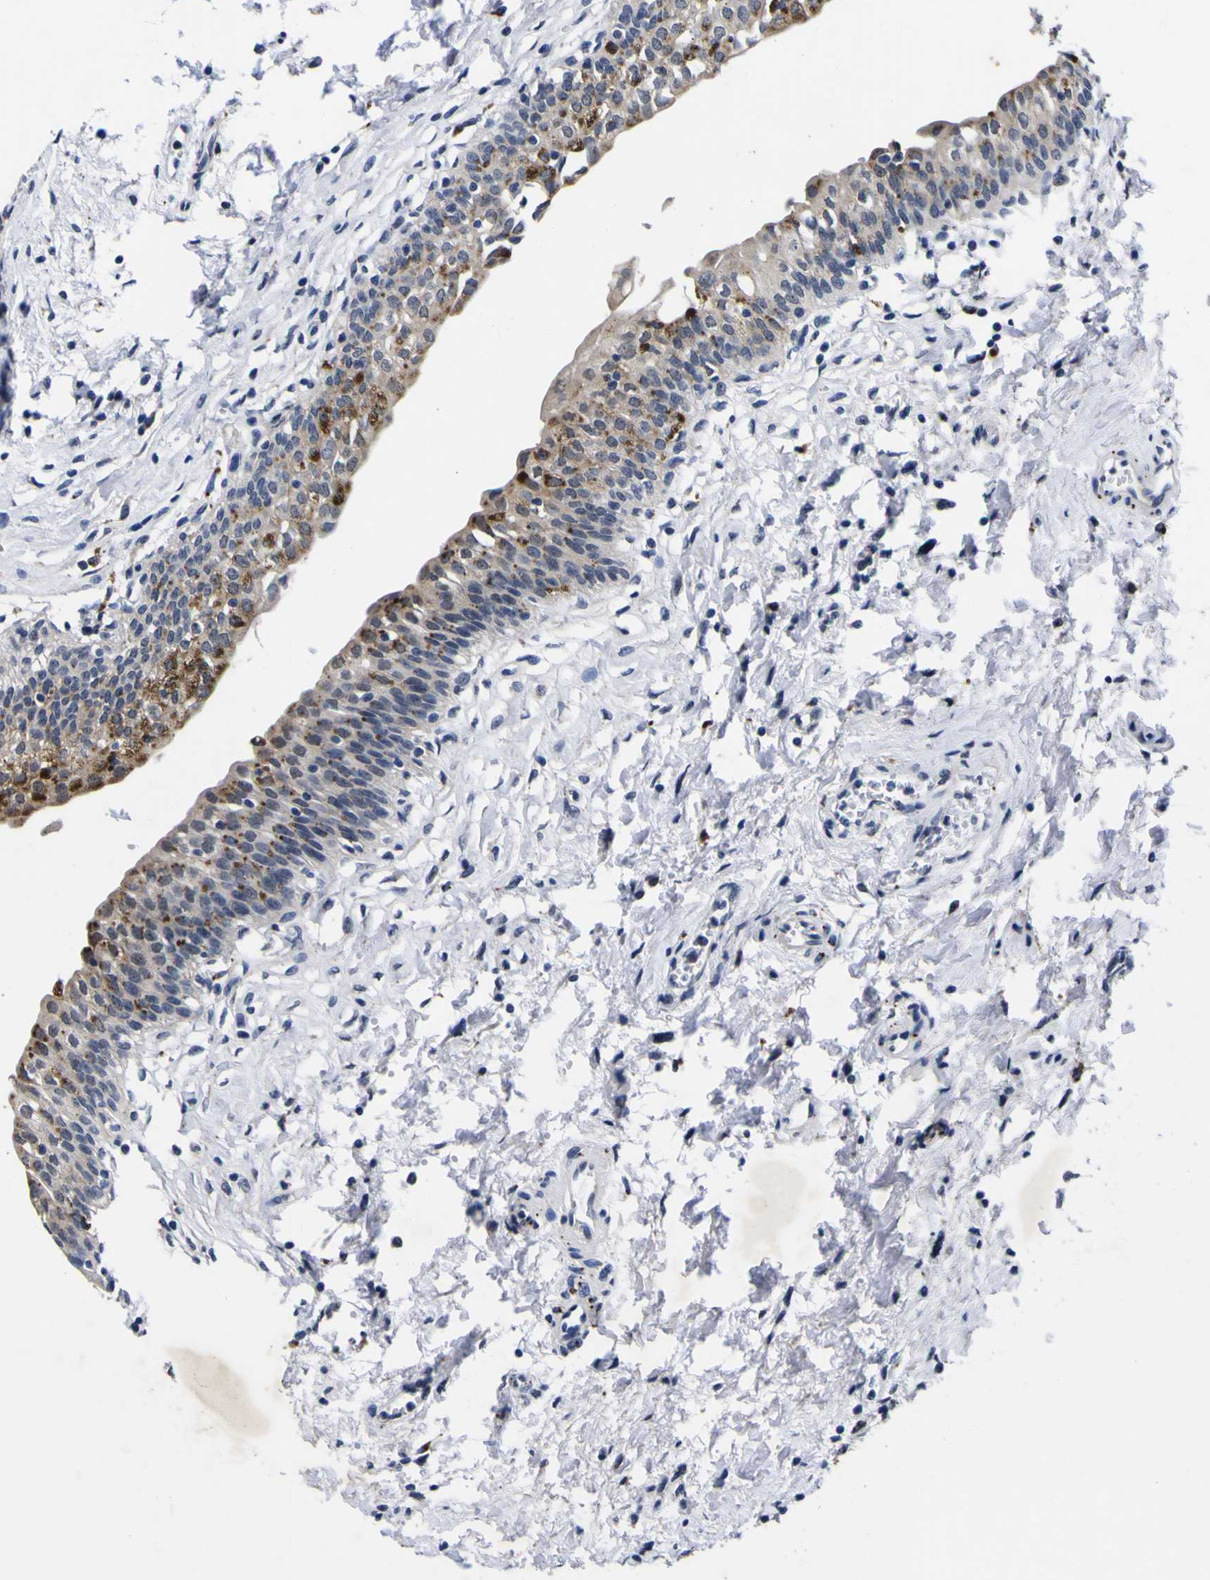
{"staining": {"intensity": "moderate", "quantity": "25%-75%", "location": "cytoplasmic/membranous"}, "tissue": "urinary bladder", "cell_type": "Urothelial cells", "image_type": "normal", "snomed": [{"axis": "morphology", "description": "Normal tissue, NOS"}, {"axis": "topography", "description": "Urinary bladder"}], "caption": "IHC of unremarkable urinary bladder shows medium levels of moderate cytoplasmic/membranous expression in about 25%-75% of urothelial cells.", "gene": "IGFLR1", "patient": {"sex": "male", "age": 55}}